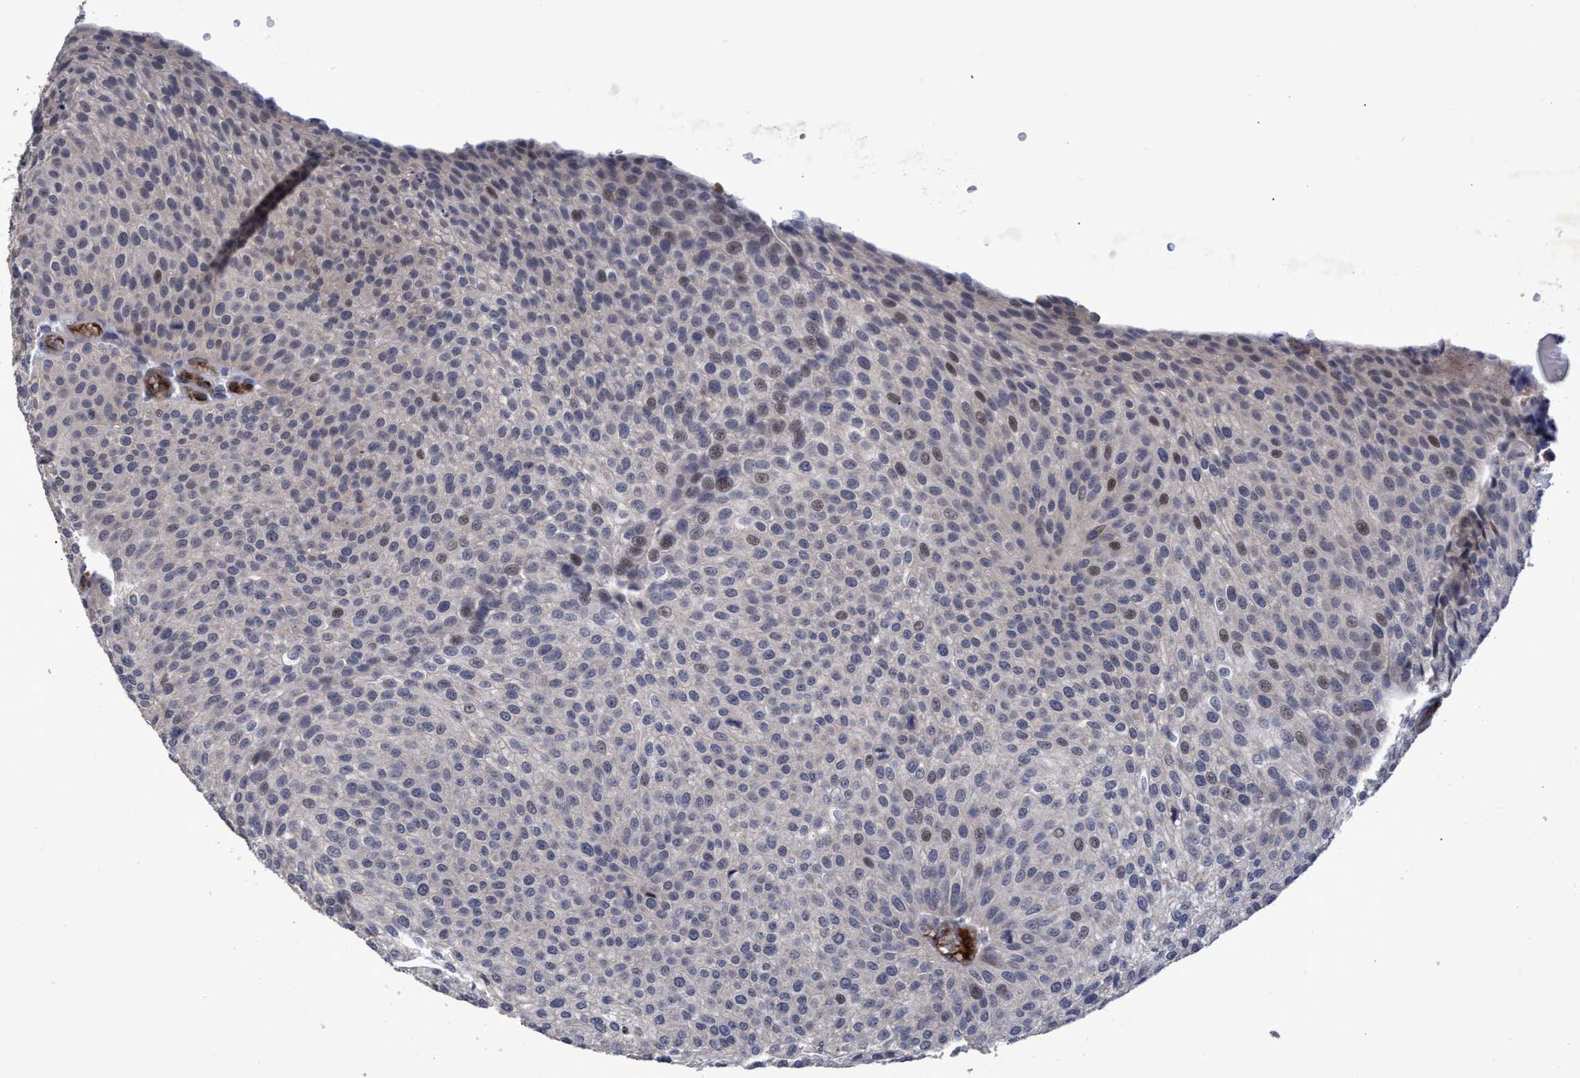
{"staining": {"intensity": "moderate", "quantity": "<25%", "location": "nuclear"}, "tissue": "urothelial cancer", "cell_type": "Tumor cells", "image_type": "cancer", "snomed": [{"axis": "morphology", "description": "Urothelial carcinoma, Low grade"}, {"axis": "topography", "description": "Smooth muscle"}, {"axis": "topography", "description": "Urinary bladder"}], "caption": "Tumor cells display moderate nuclear positivity in approximately <25% of cells in urothelial carcinoma (low-grade).", "gene": "ZNF750", "patient": {"sex": "male", "age": 60}}